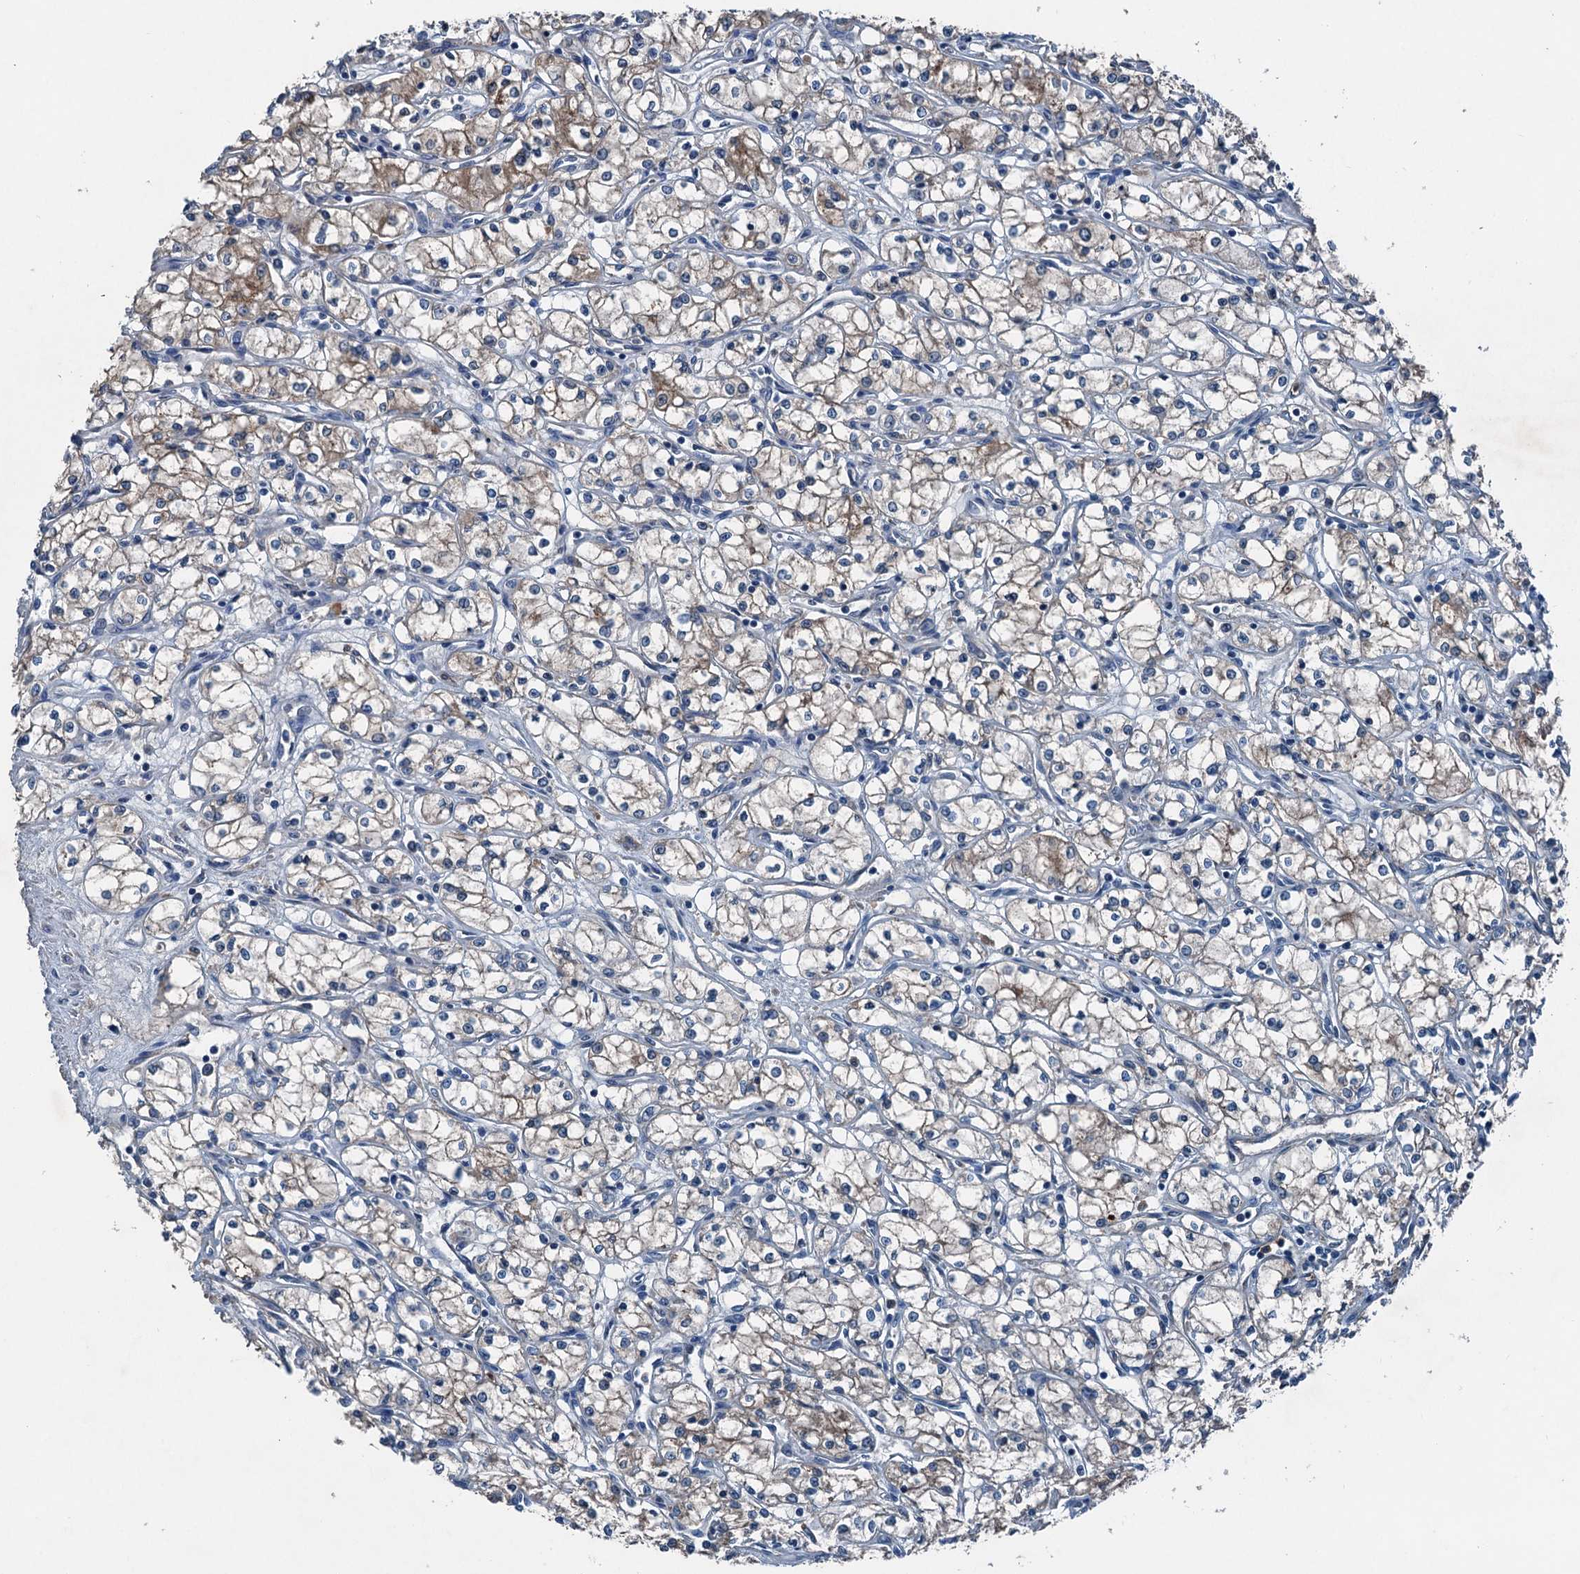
{"staining": {"intensity": "moderate", "quantity": "25%-75%", "location": "cytoplasmic/membranous"}, "tissue": "renal cancer", "cell_type": "Tumor cells", "image_type": "cancer", "snomed": [{"axis": "morphology", "description": "Adenocarcinoma, NOS"}, {"axis": "topography", "description": "Kidney"}], "caption": "This image reveals immunohistochemistry staining of human renal cancer (adenocarcinoma), with medium moderate cytoplasmic/membranous expression in about 25%-75% of tumor cells.", "gene": "PDSS1", "patient": {"sex": "male", "age": 59}}